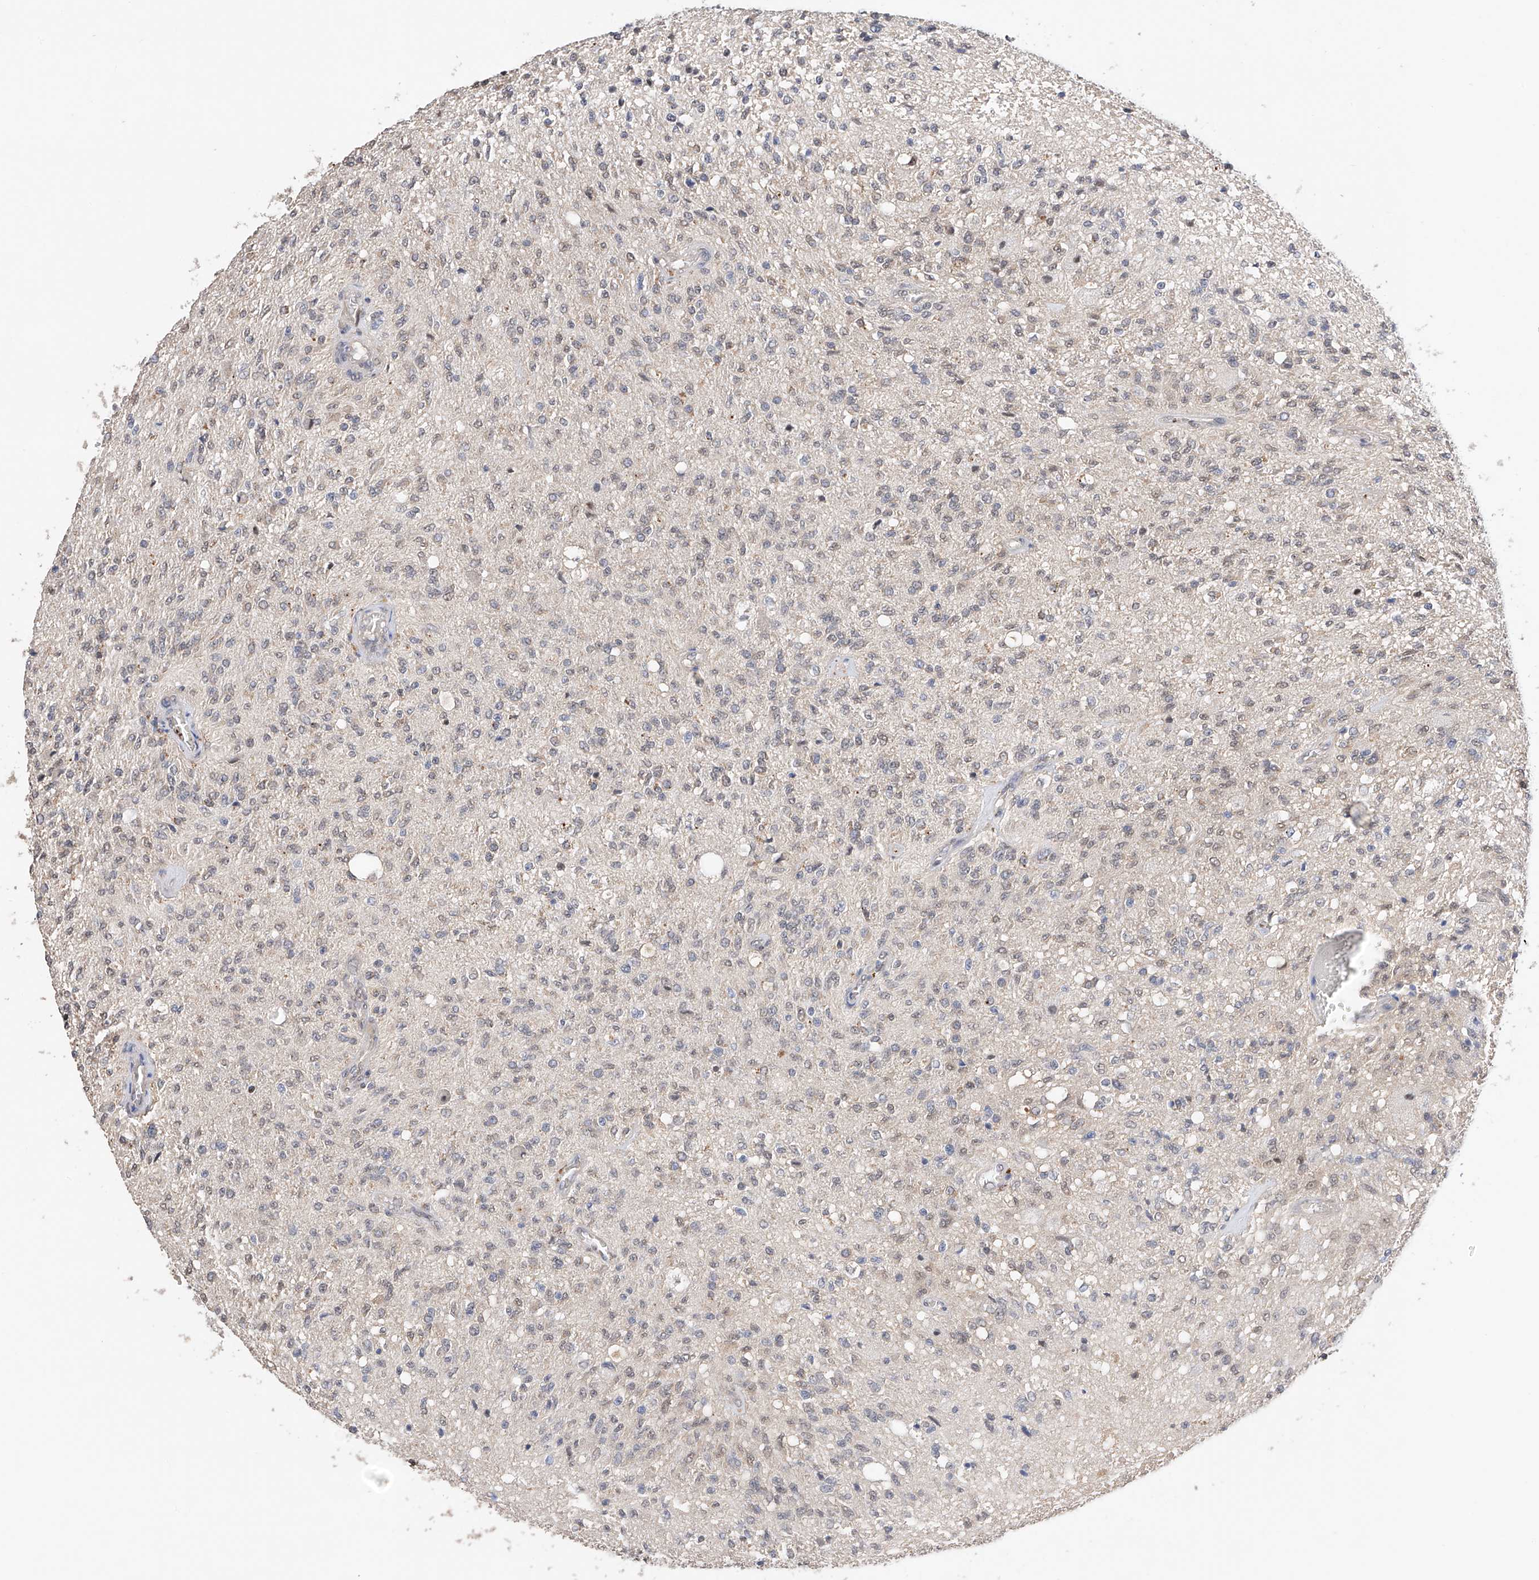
{"staining": {"intensity": "negative", "quantity": "none", "location": "none"}, "tissue": "glioma", "cell_type": "Tumor cells", "image_type": "cancer", "snomed": [{"axis": "morphology", "description": "Normal tissue, NOS"}, {"axis": "morphology", "description": "Glioma, malignant, High grade"}, {"axis": "topography", "description": "Cerebral cortex"}], "caption": "Immunohistochemistry (IHC) of human malignant glioma (high-grade) exhibits no staining in tumor cells. (Stains: DAB immunohistochemistry (IHC) with hematoxylin counter stain, Microscopy: brightfield microscopy at high magnification).", "gene": "ZFHX2", "patient": {"sex": "male", "age": 77}}